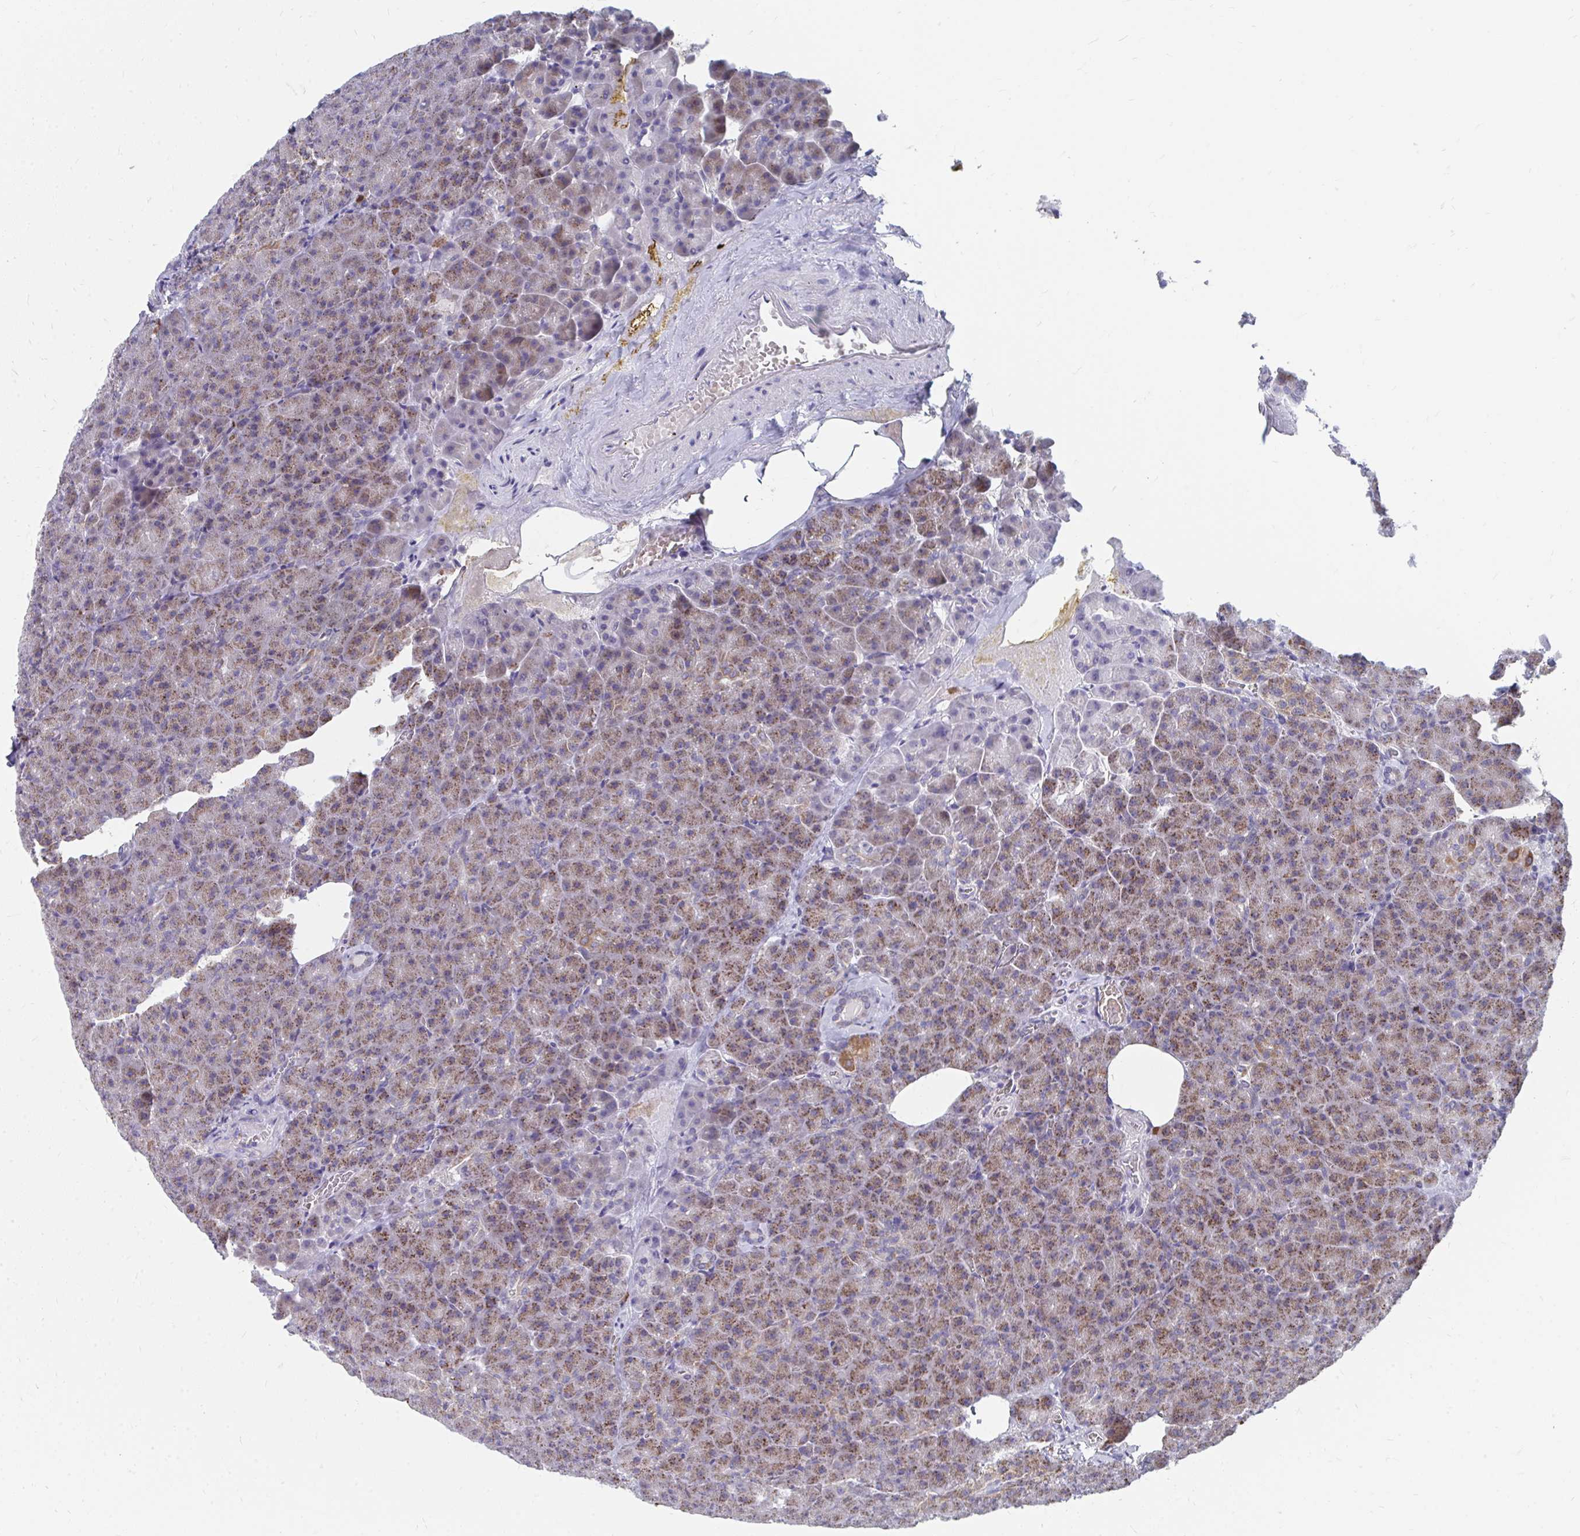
{"staining": {"intensity": "moderate", "quantity": "25%-75%", "location": "cytoplasmic/membranous"}, "tissue": "pancreas", "cell_type": "Exocrine glandular cells", "image_type": "normal", "snomed": [{"axis": "morphology", "description": "Normal tissue, NOS"}, {"axis": "topography", "description": "Pancreas"}], "caption": "DAB immunohistochemical staining of benign human pancreas displays moderate cytoplasmic/membranous protein staining in about 25%-75% of exocrine glandular cells. (brown staining indicates protein expression, while blue staining denotes nuclei).", "gene": "PABIR3", "patient": {"sex": "female", "age": 74}}